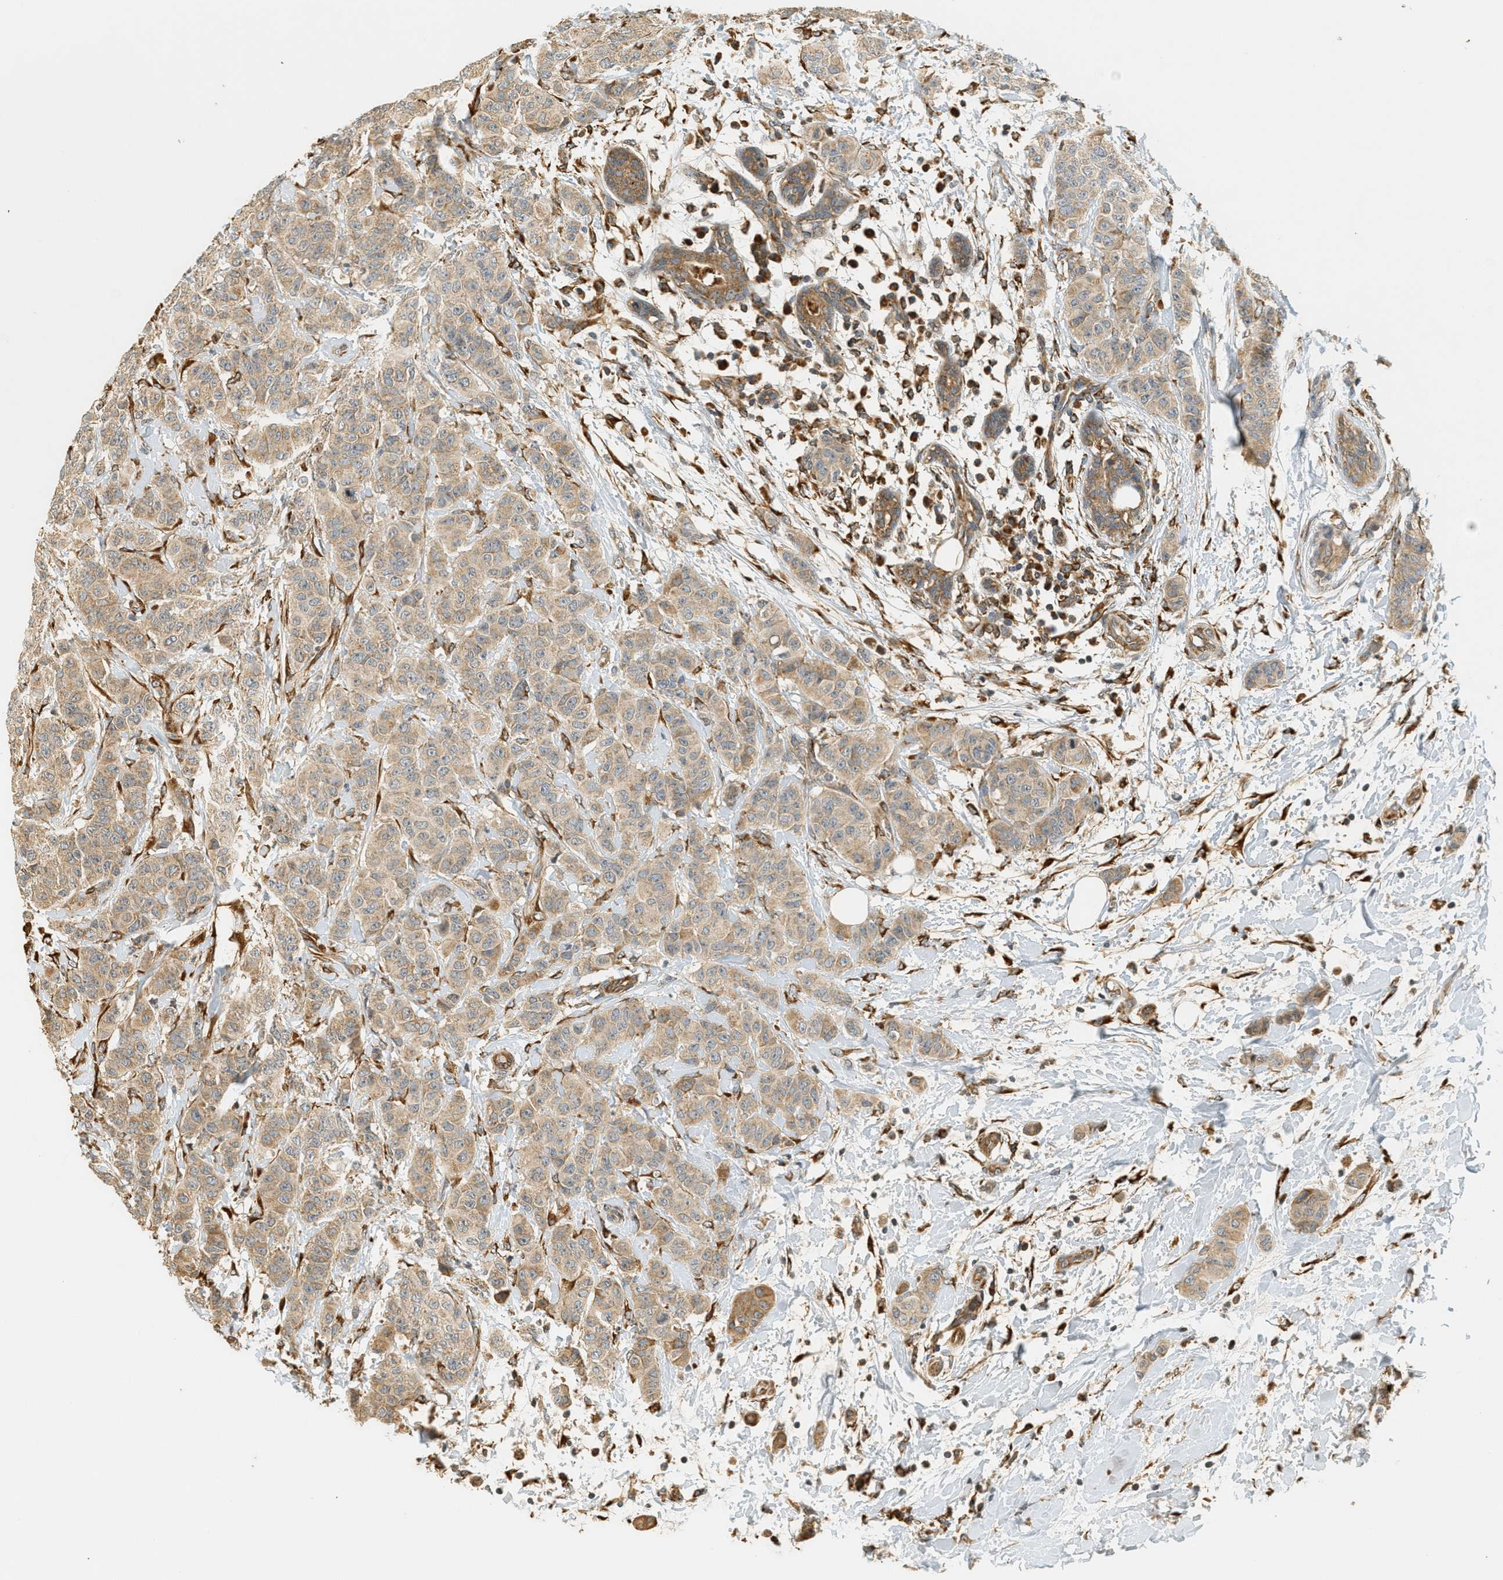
{"staining": {"intensity": "weak", "quantity": ">75%", "location": "cytoplasmic/membranous"}, "tissue": "breast cancer", "cell_type": "Tumor cells", "image_type": "cancer", "snomed": [{"axis": "morphology", "description": "Normal tissue, NOS"}, {"axis": "morphology", "description": "Duct carcinoma"}, {"axis": "topography", "description": "Breast"}], "caption": "This micrograph shows breast cancer (infiltrating ductal carcinoma) stained with IHC to label a protein in brown. The cytoplasmic/membranous of tumor cells show weak positivity for the protein. Nuclei are counter-stained blue.", "gene": "PDK1", "patient": {"sex": "female", "age": 40}}